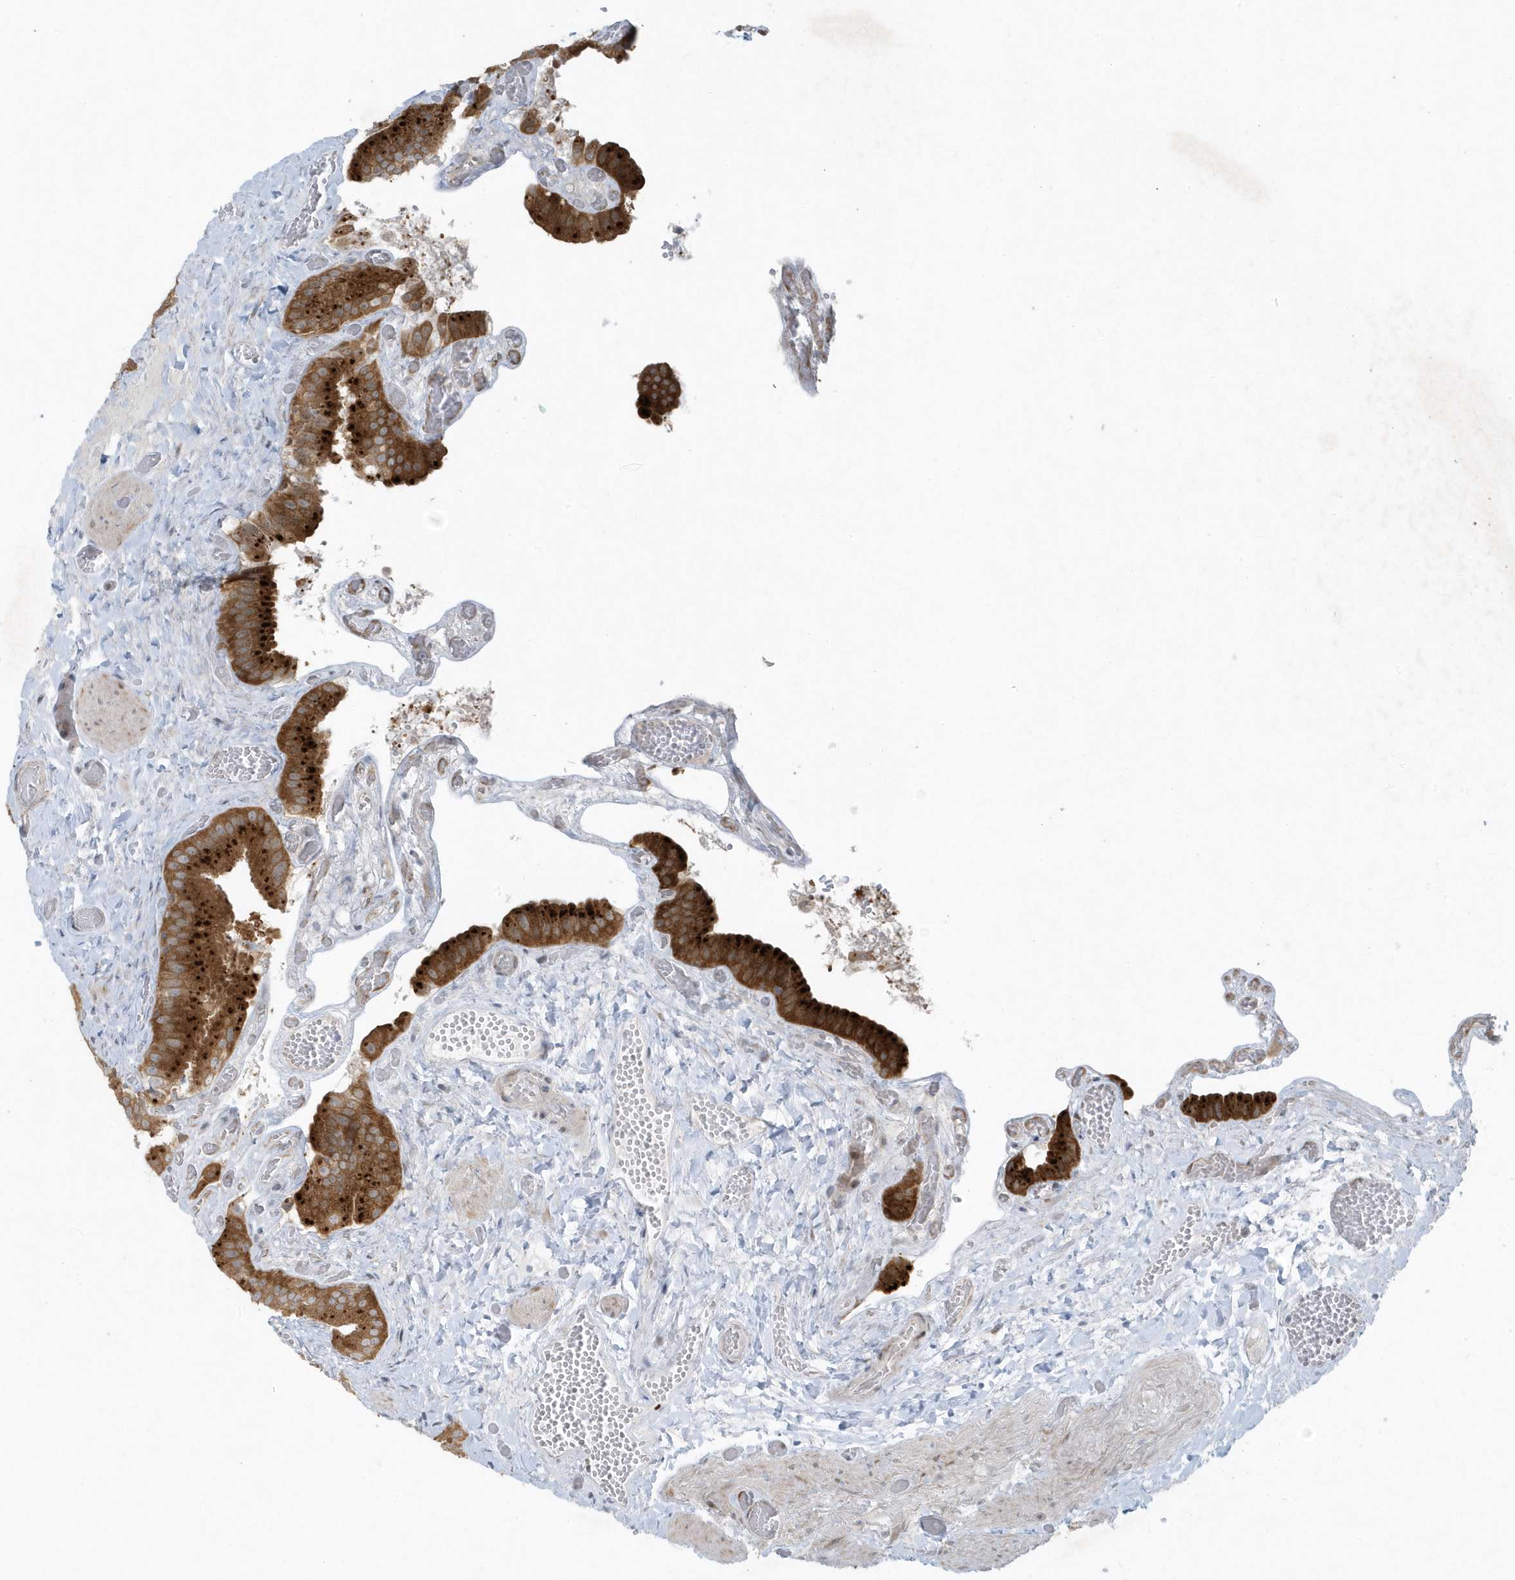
{"staining": {"intensity": "strong", "quantity": ">75%", "location": "cytoplasmic/membranous"}, "tissue": "gallbladder", "cell_type": "Glandular cells", "image_type": "normal", "snomed": [{"axis": "morphology", "description": "Normal tissue, NOS"}, {"axis": "topography", "description": "Gallbladder"}], "caption": "High-magnification brightfield microscopy of benign gallbladder stained with DAB (3,3'-diaminobenzidine) (brown) and counterstained with hematoxylin (blue). glandular cells exhibit strong cytoplasmic/membranous positivity is seen in approximately>75% of cells. (DAB (3,3'-diaminobenzidine) IHC with brightfield microscopy, high magnification).", "gene": "FAM98A", "patient": {"sex": "female", "age": 64}}